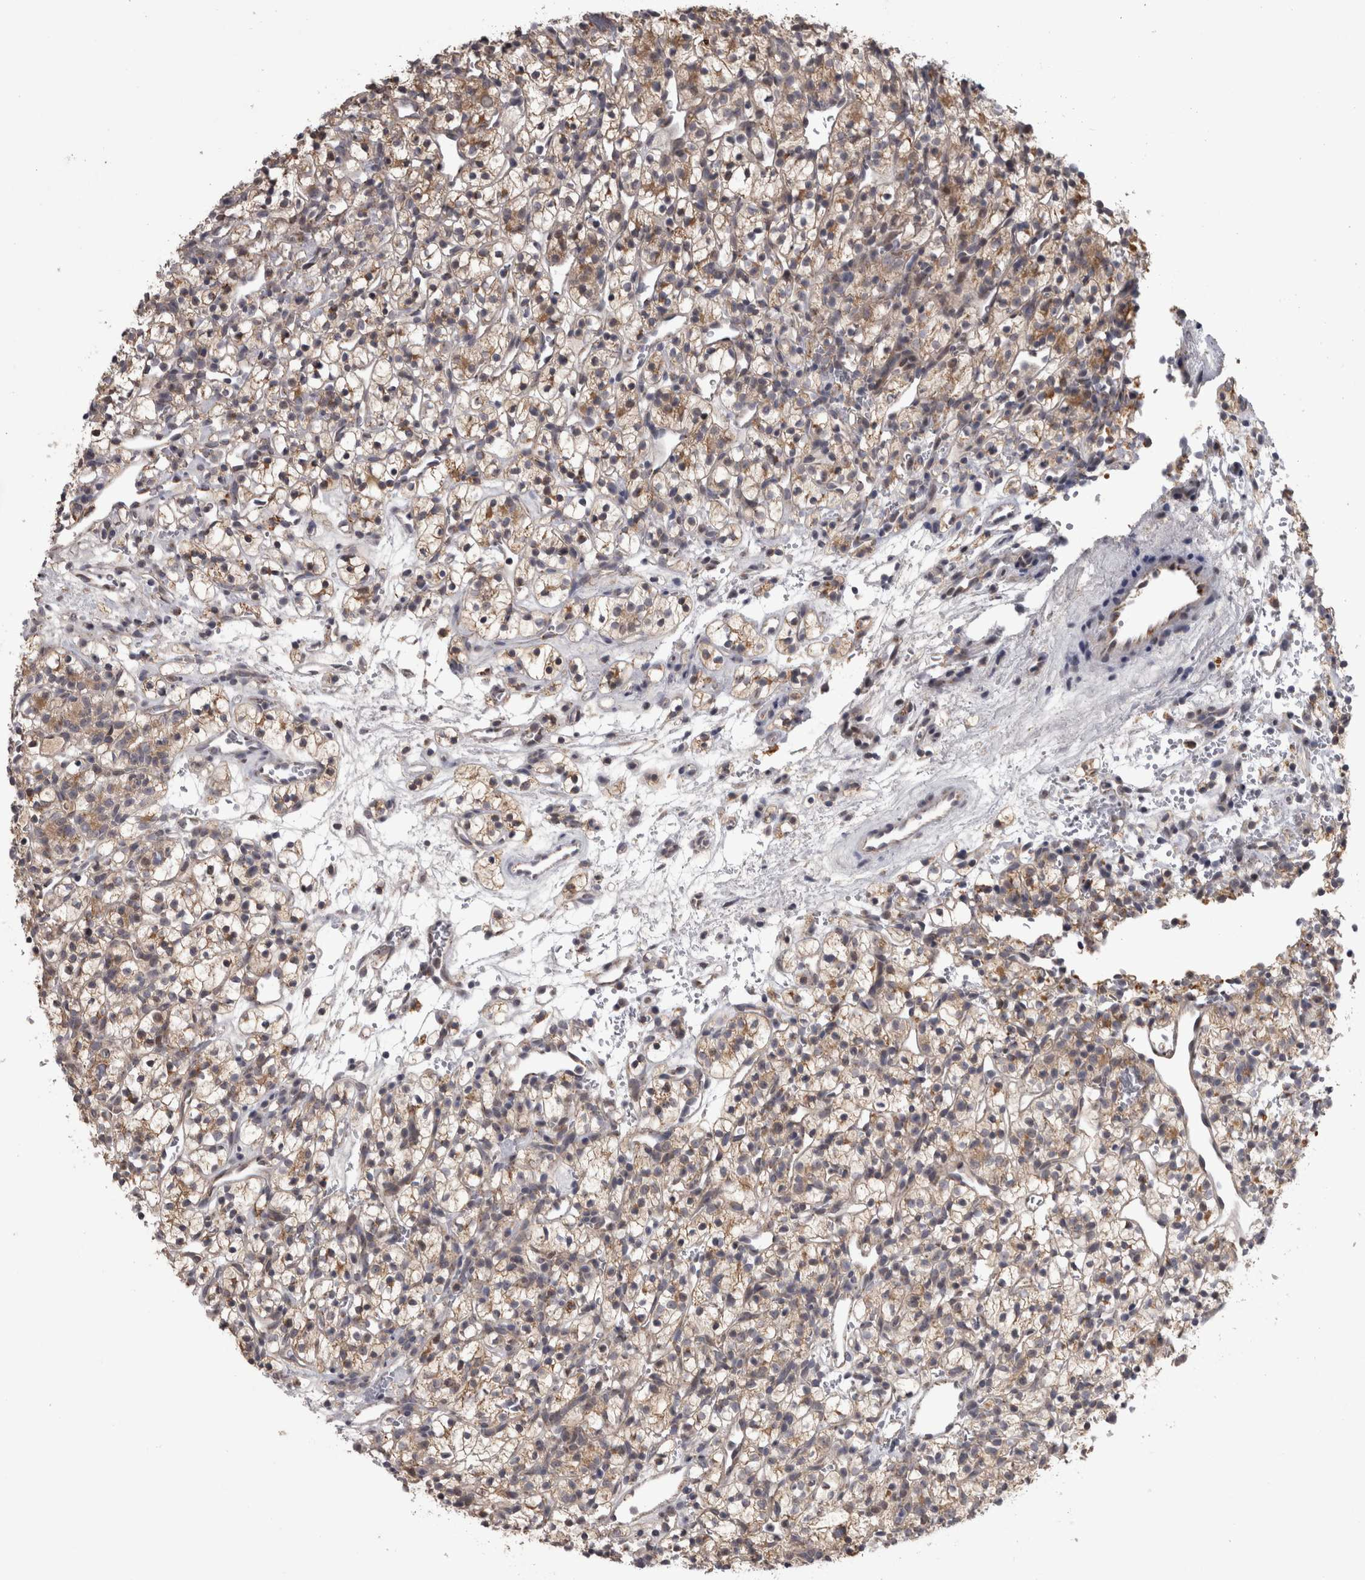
{"staining": {"intensity": "moderate", "quantity": ">75%", "location": "cytoplasmic/membranous"}, "tissue": "renal cancer", "cell_type": "Tumor cells", "image_type": "cancer", "snomed": [{"axis": "morphology", "description": "Adenocarcinoma, NOS"}, {"axis": "topography", "description": "Kidney"}], "caption": "Renal cancer (adenocarcinoma) stained with a brown dye shows moderate cytoplasmic/membranous positive positivity in about >75% of tumor cells.", "gene": "DBT", "patient": {"sex": "female", "age": 57}}